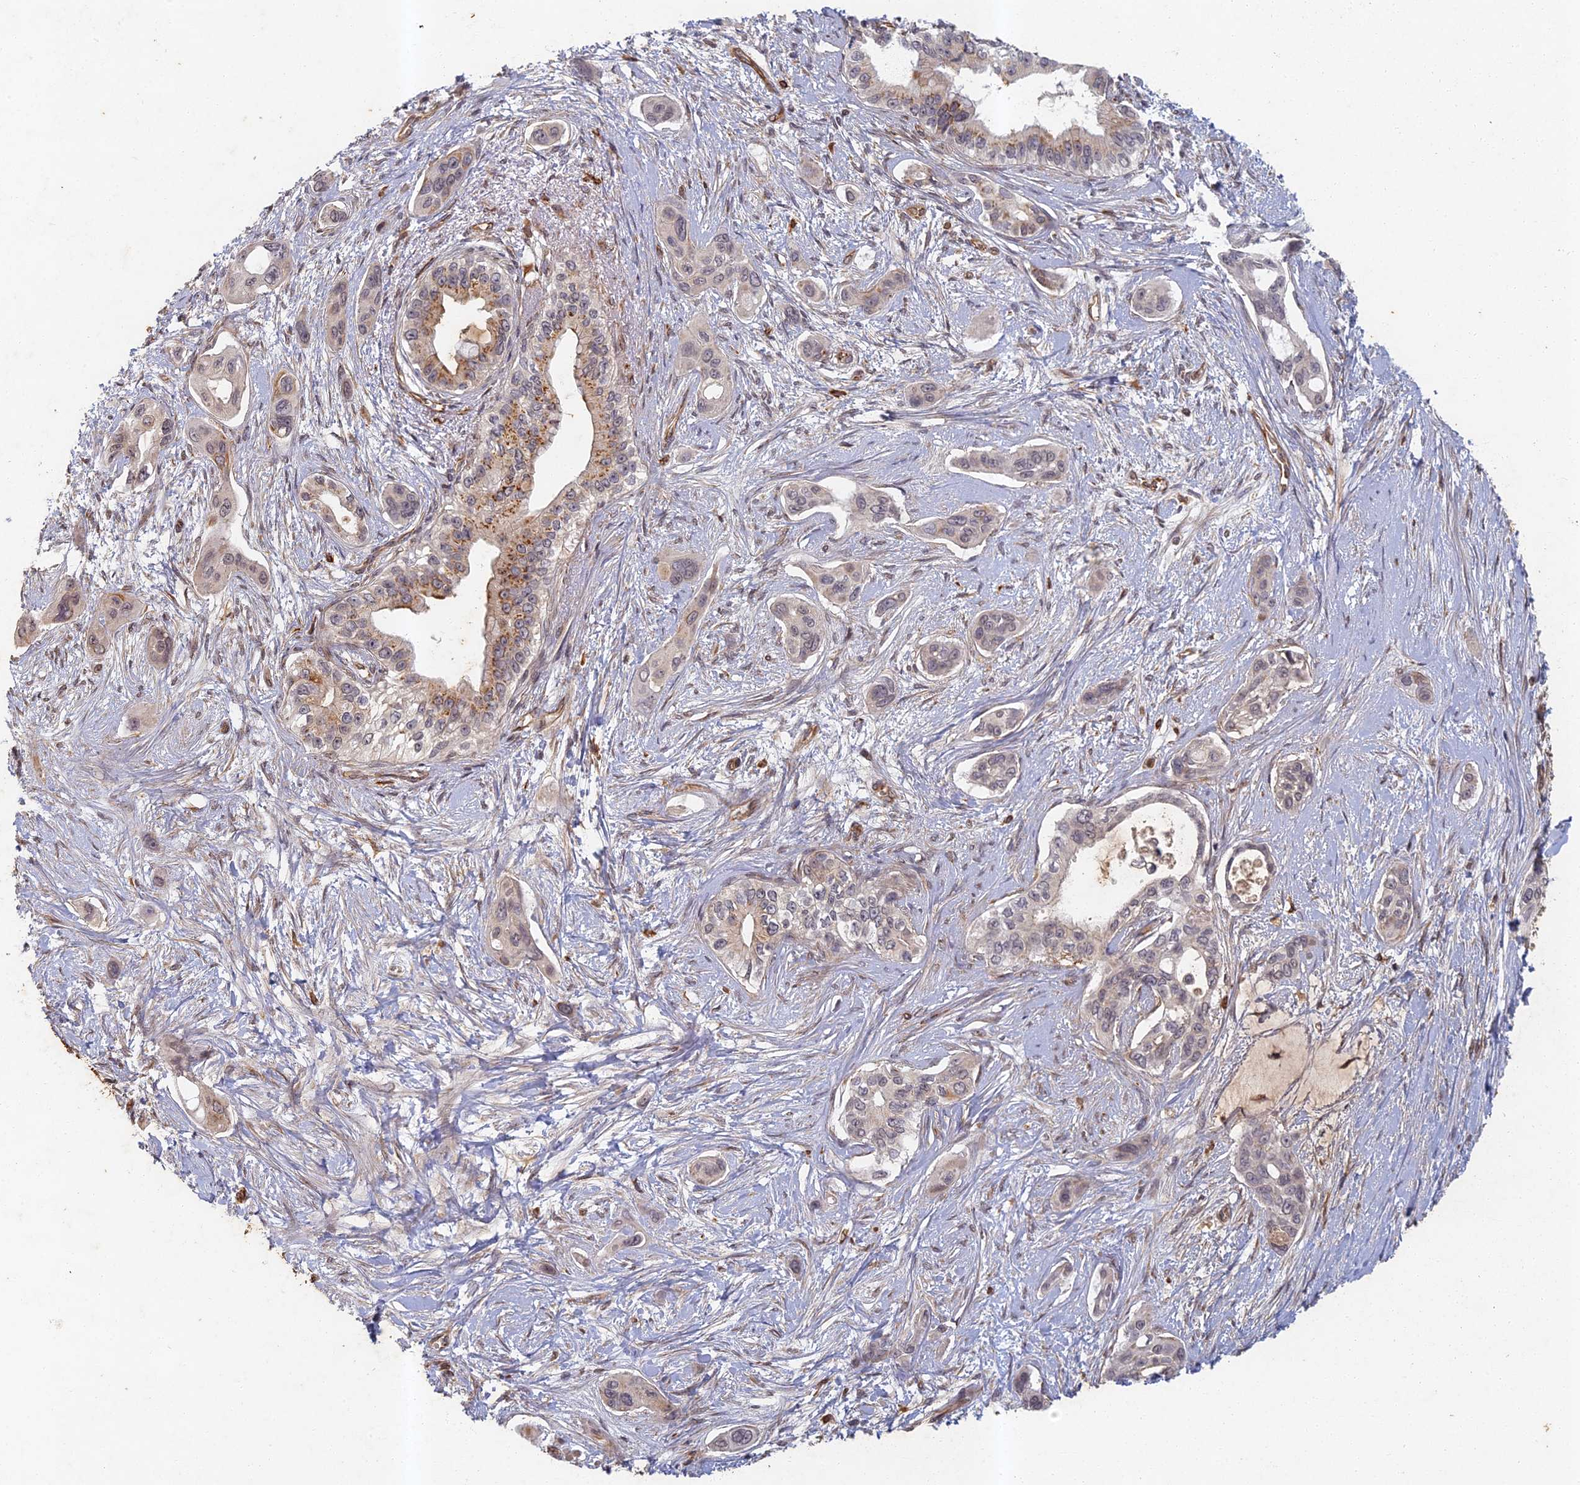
{"staining": {"intensity": "moderate", "quantity": "<25%", "location": "cytoplasmic/membranous"}, "tissue": "pancreatic cancer", "cell_type": "Tumor cells", "image_type": "cancer", "snomed": [{"axis": "morphology", "description": "Adenocarcinoma, NOS"}, {"axis": "topography", "description": "Pancreas"}], "caption": "Human pancreatic adenocarcinoma stained with a brown dye exhibits moderate cytoplasmic/membranous positive positivity in approximately <25% of tumor cells.", "gene": "ABCB10", "patient": {"sex": "male", "age": 72}}